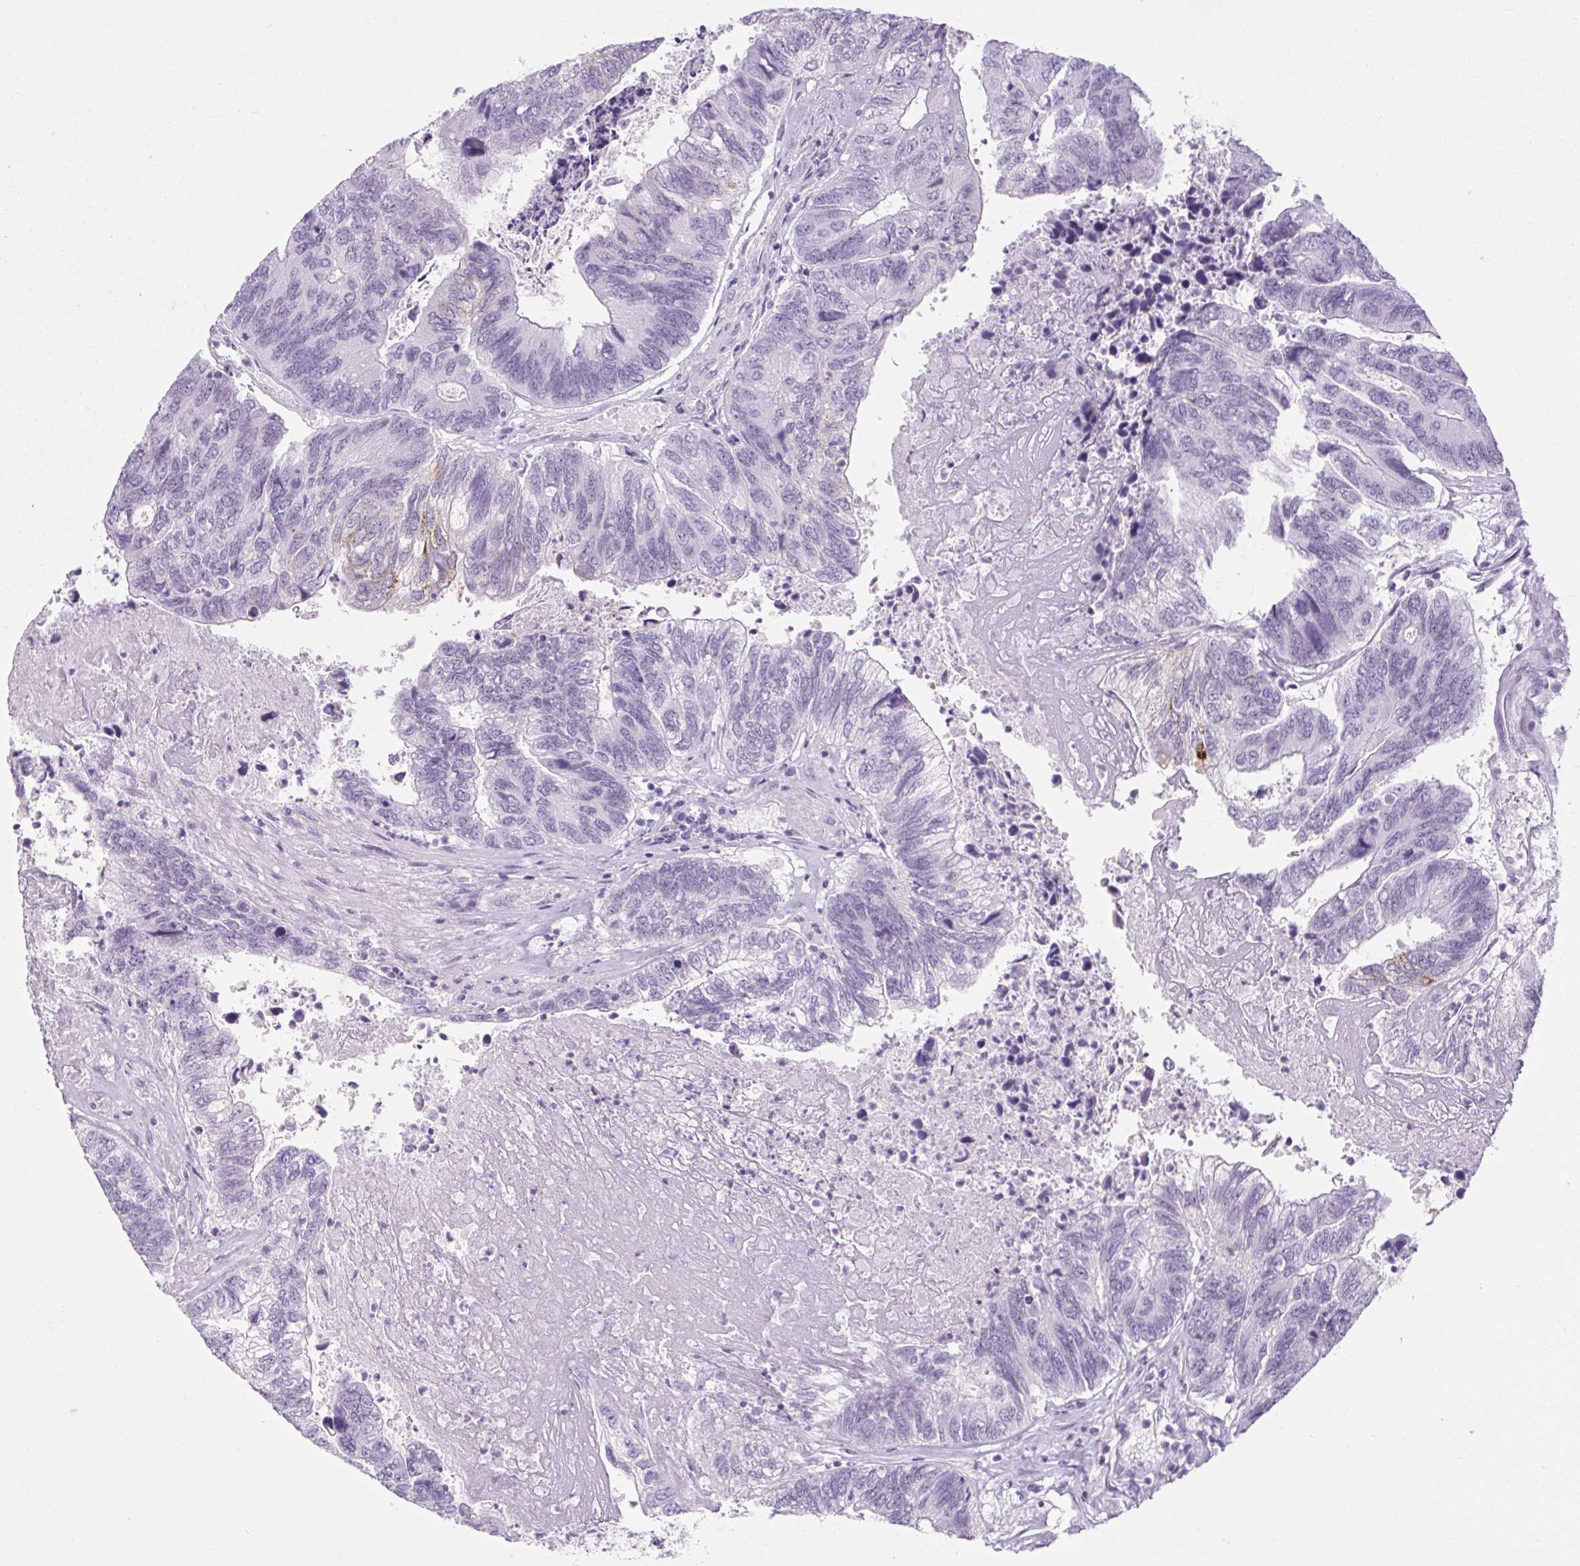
{"staining": {"intensity": "negative", "quantity": "none", "location": "none"}, "tissue": "colorectal cancer", "cell_type": "Tumor cells", "image_type": "cancer", "snomed": [{"axis": "morphology", "description": "Adenocarcinoma, NOS"}, {"axis": "topography", "description": "Colon"}], "caption": "IHC of colorectal cancer exhibits no staining in tumor cells.", "gene": "BCAS1", "patient": {"sex": "female", "age": 67}}